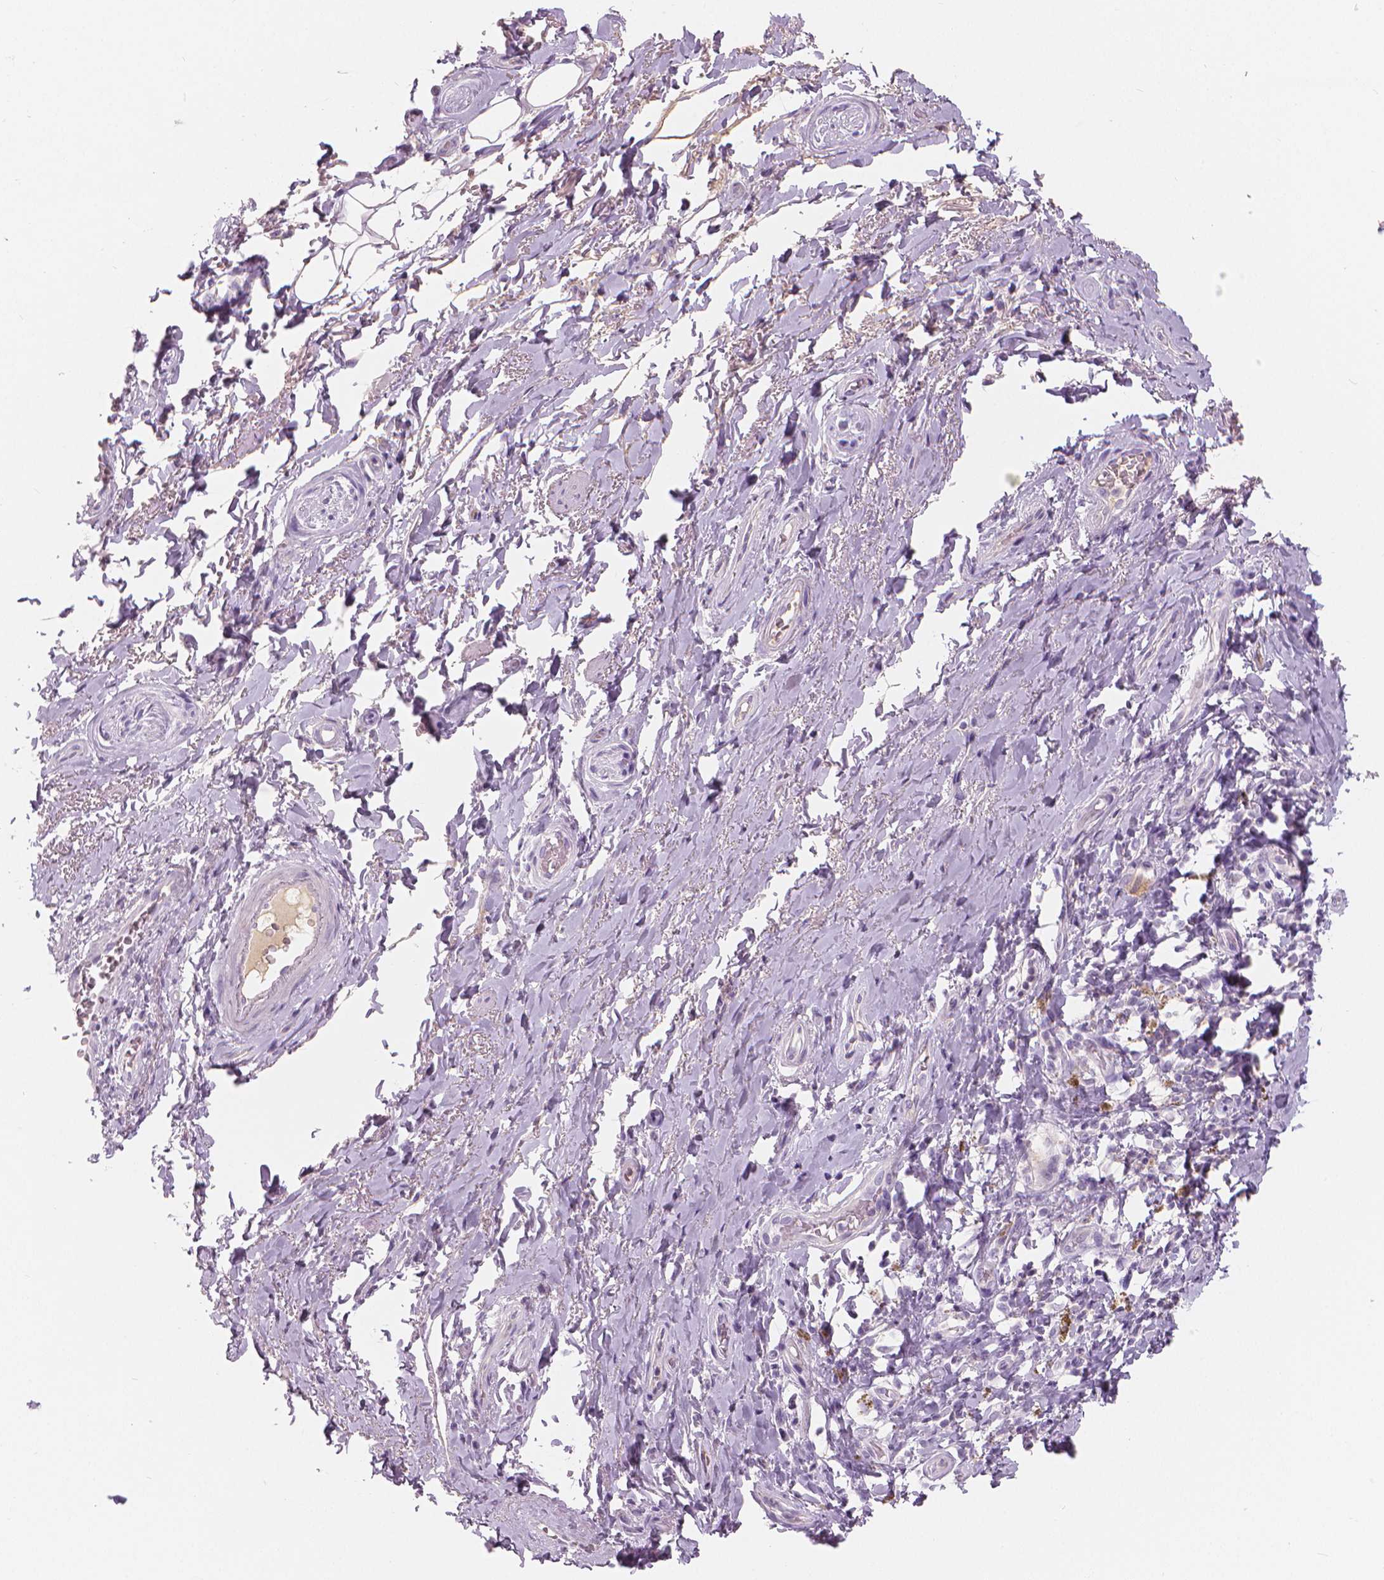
{"staining": {"intensity": "negative", "quantity": "none", "location": "none"}, "tissue": "adipose tissue", "cell_type": "Adipocytes", "image_type": "normal", "snomed": [{"axis": "morphology", "description": "Normal tissue, NOS"}, {"axis": "topography", "description": "Anal"}, {"axis": "topography", "description": "Peripheral nerve tissue"}], "caption": "Adipocytes show no significant protein expression in unremarkable adipose tissue.", "gene": "APOA4", "patient": {"sex": "male", "age": 53}}